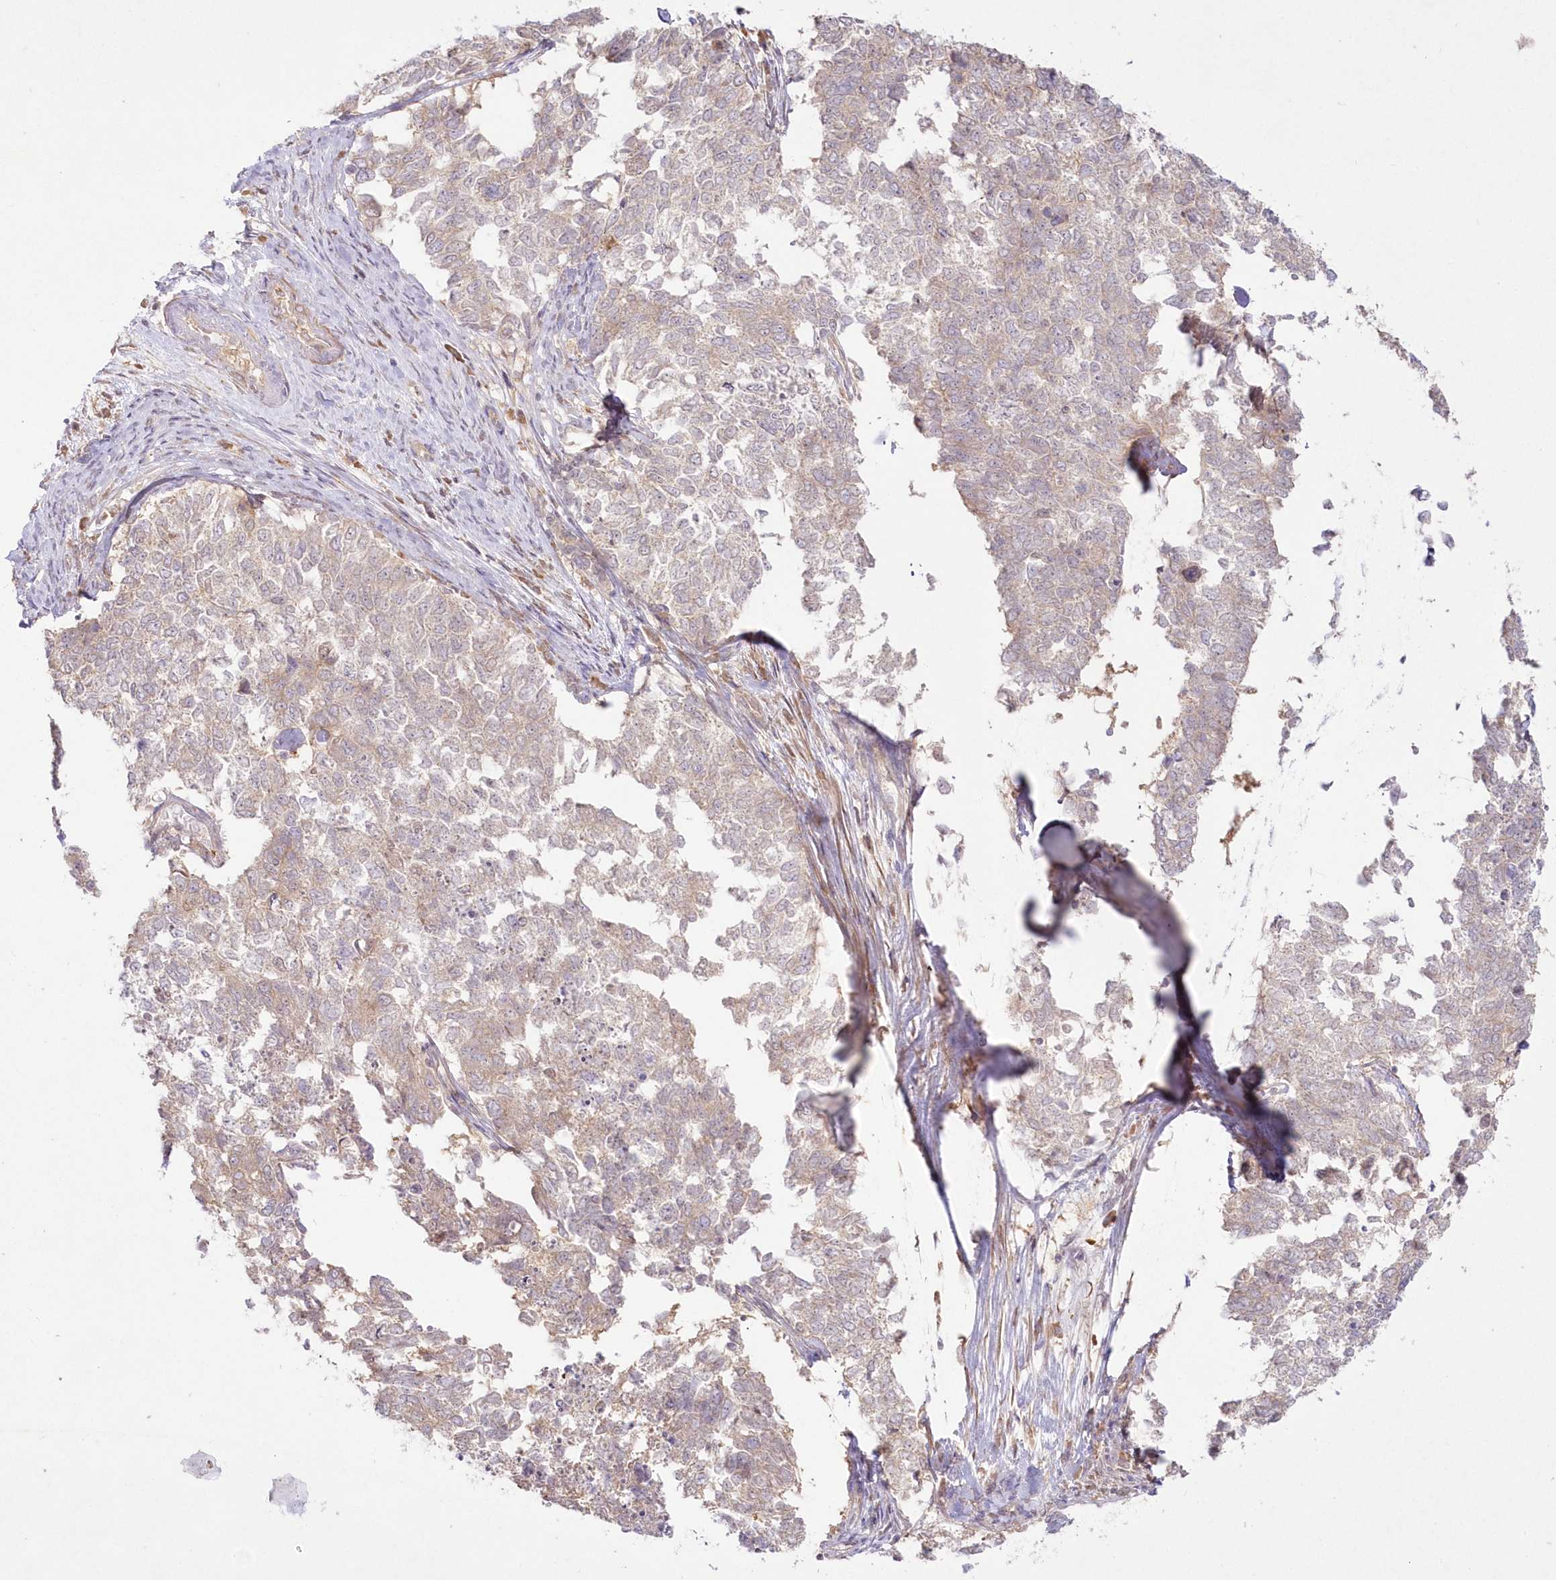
{"staining": {"intensity": "weak", "quantity": "25%-75%", "location": "cytoplasmic/membranous"}, "tissue": "cervical cancer", "cell_type": "Tumor cells", "image_type": "cancer", "snomed": [{"axis": "morphology", "description": "Squamous cell carcinoma, NOS"}, {"axis": "topography", "description": "Cervix"}], "caption": "Protein expression analysis of cervical cancer (squamous cell carcinoma) displays weak cytoplasmic/membranous positivity in approximately 25%-75% of tumor cells. The protein of interest is stained brown, and the nuclei are stained in blue (DAB (3,3'-diaminobenzidine) IHC with brightfield microscopy, high magnification).", "gene": "IPMK", "patient": {"sex": "female", "age": 63}}